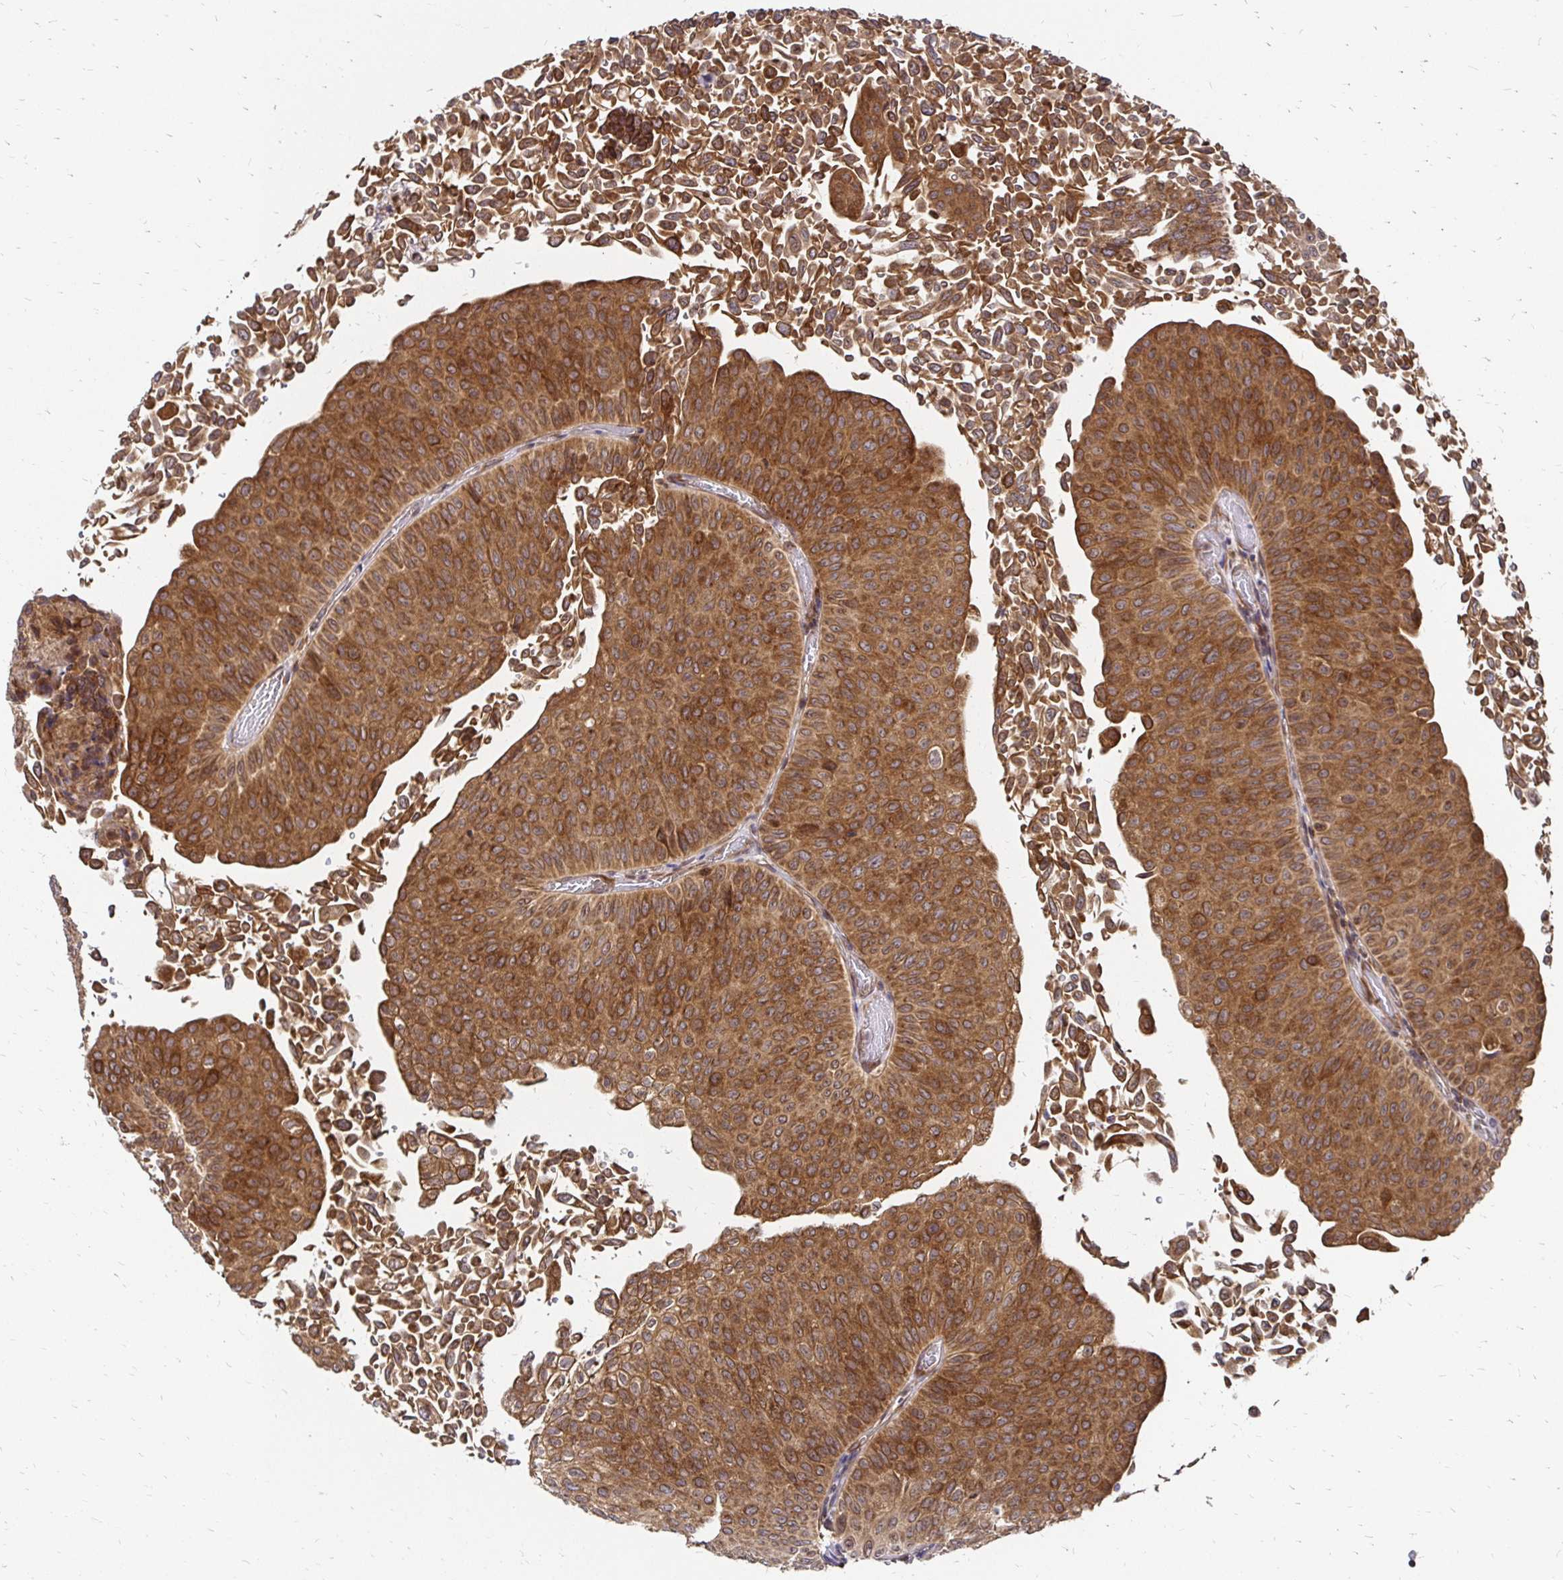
{"staining": {"intensity": "strong", "quantity": ">75%", "location": "cytoplasmic/membranous"}, "tissue": "urothelial cancer", "cell_type": "Tumor cells", "image_type": "cancer", "snomed": [{"axis": "morphology", "description": "Urothelial carcinoma, NOS"}, {"axis": "topography", "description": "Urinary bladder"}], "caption": "Urothelial cancer stained with IHC shows strong cytoplasmic/membranous staining in approximately >75% of tumor cells.", "gene": "ZW10", "patient": {"sex": "male", "age": 59}}